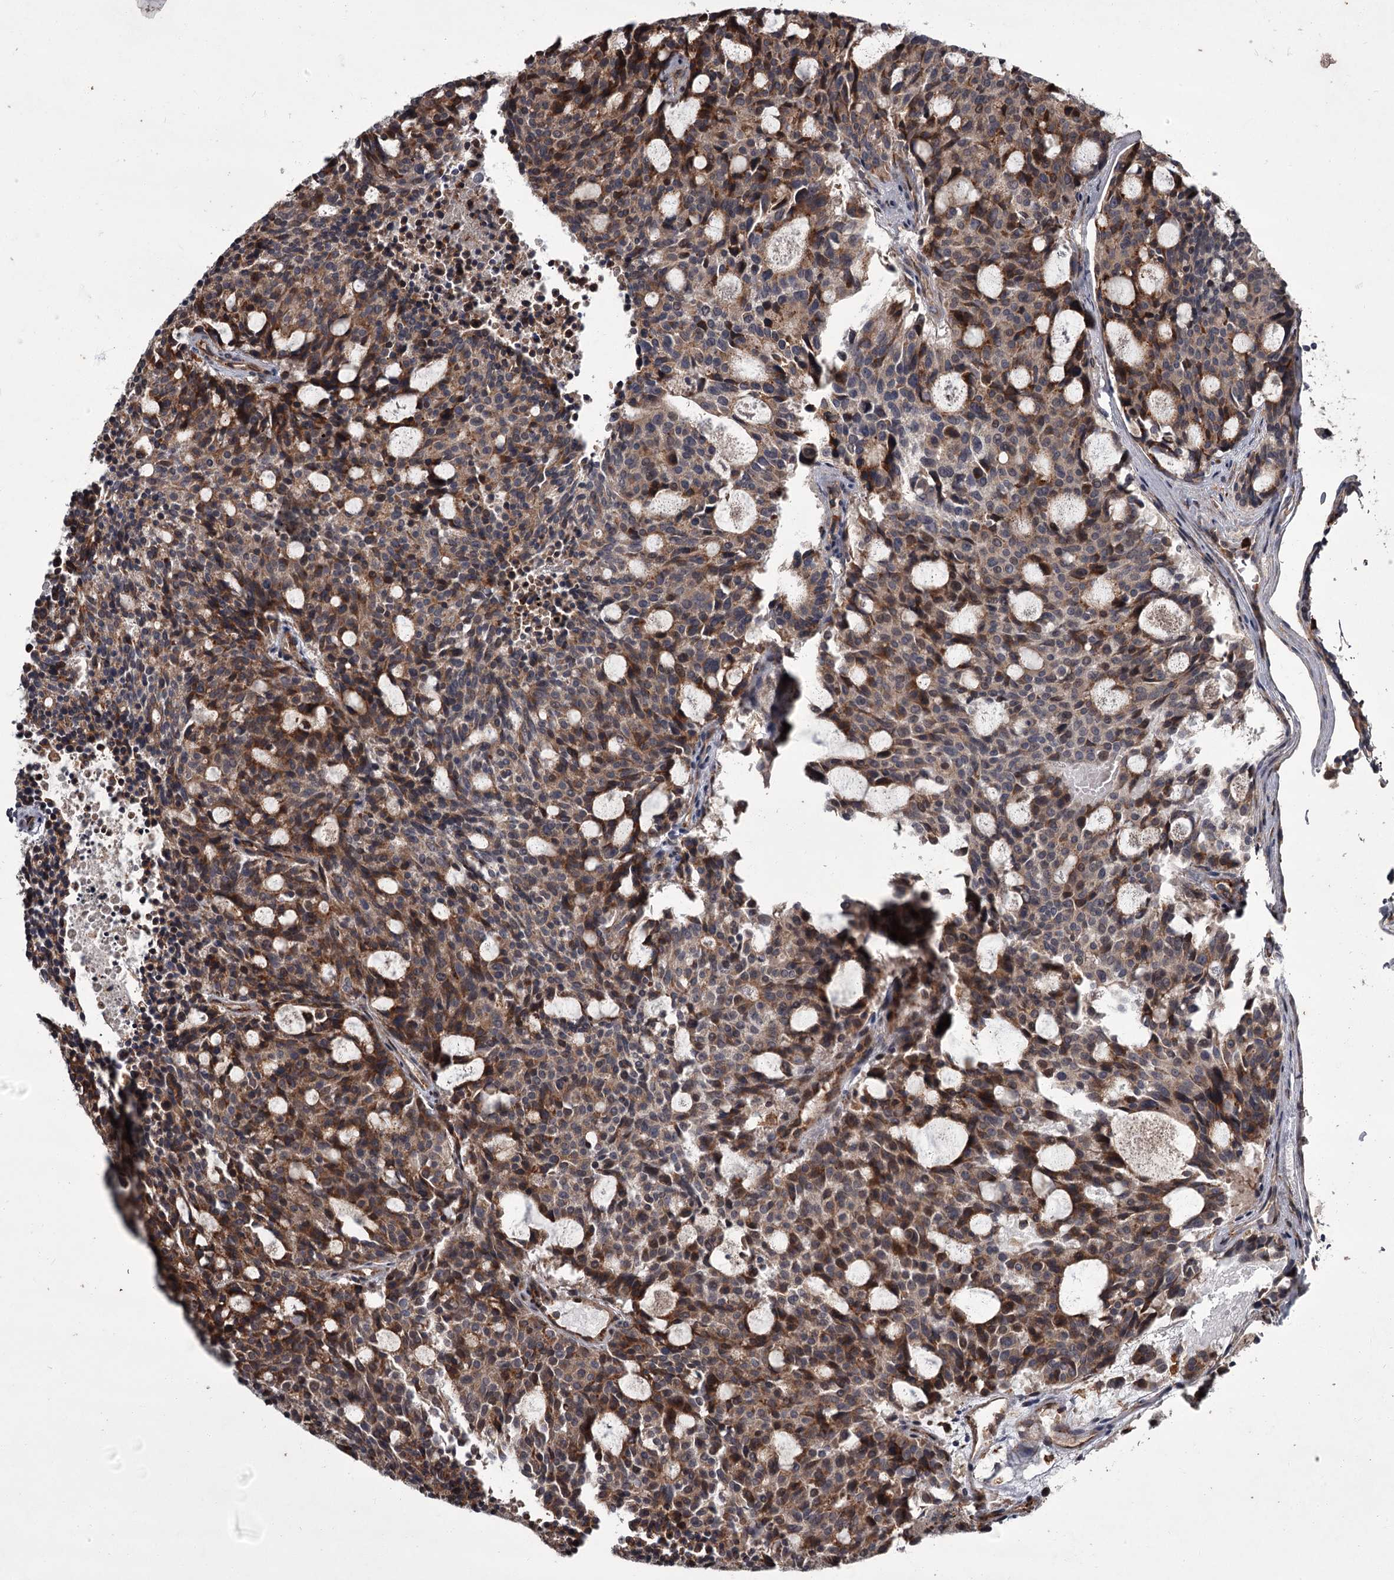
{"staining": {"intensity": "moderate", "quantity": ">75%", "location": "cytoplasmic/membranous"}, "tissue": "carcinoid", "cell_type": "Tumor cells", "image_type": "cancer", "snomed": [{"axis": "morphology", "description": "Carcinoid, malignant, NOS"}, {"axis": "topography", "description": "Pancreas"}], "caption": "Moderate cytoplasmic/membranous positivity for a protein is present in approximately >75% of tumor cells of carcinoid using immunohistochemistry.", "gene": "UNC93B1", "patient": {"sex": "female", "age": 54}}